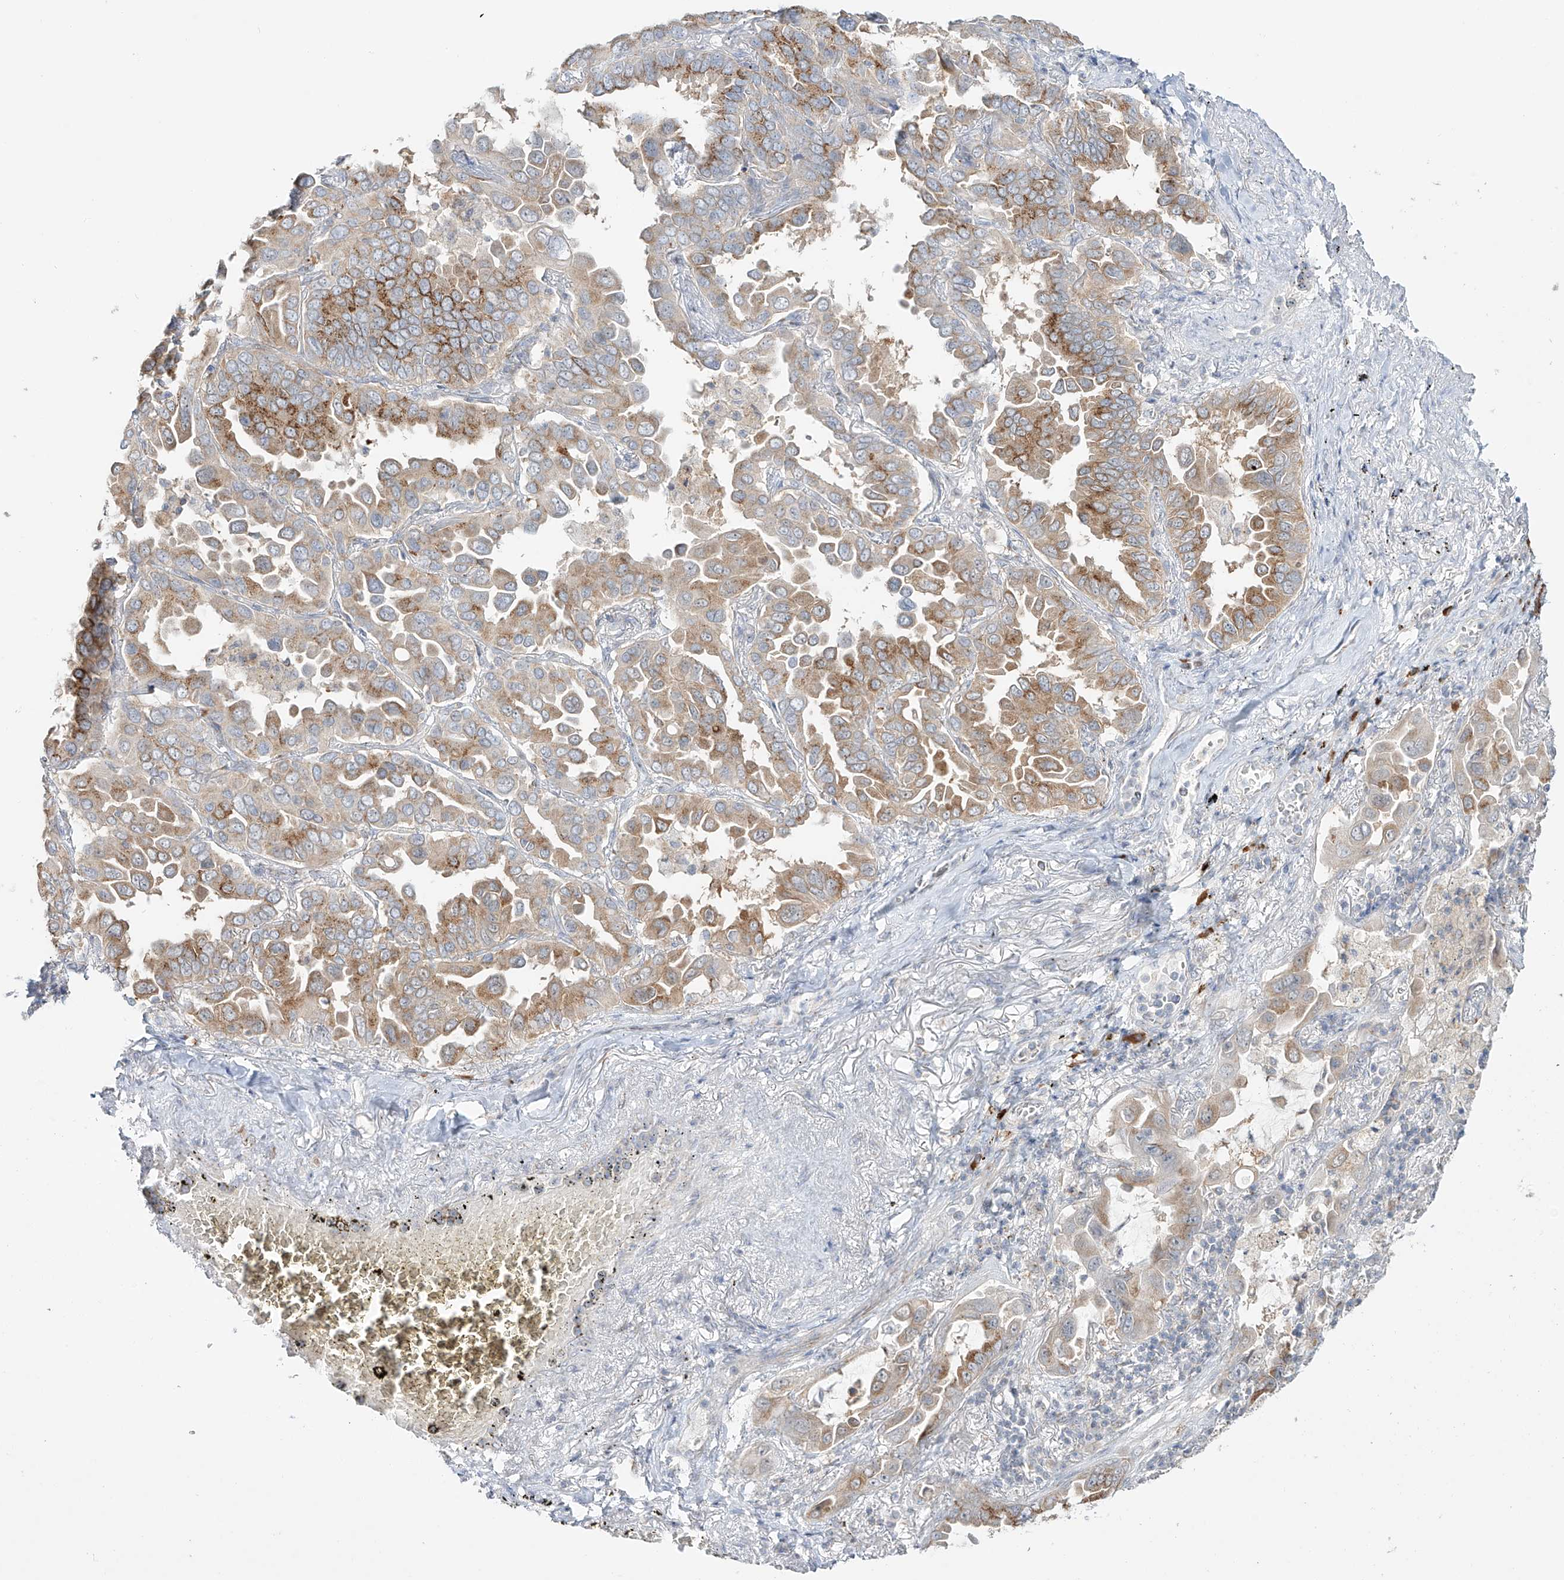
{"staining": {"intensity": "moderate", "quantity": ">75%", "location": "cytoplasmic/membranous"}, "tissue": "lung cancer", "cell_type": "Tumor cells", "image_type": "cancer", "snomed": [{"axis": "morphology", "description": "Adenocarcinoma, NOS"}, {"axis": "topography", "description": "Lung"}], "caption": "Adenocarcinoma (lung) stained for a protein (brown) demonstrates moderate cytoplasmic/membranous positive staining in approximately >75% of tumor cells.", "gene": "BSDC1", "patient": {"sex": "male", "age": 64}}